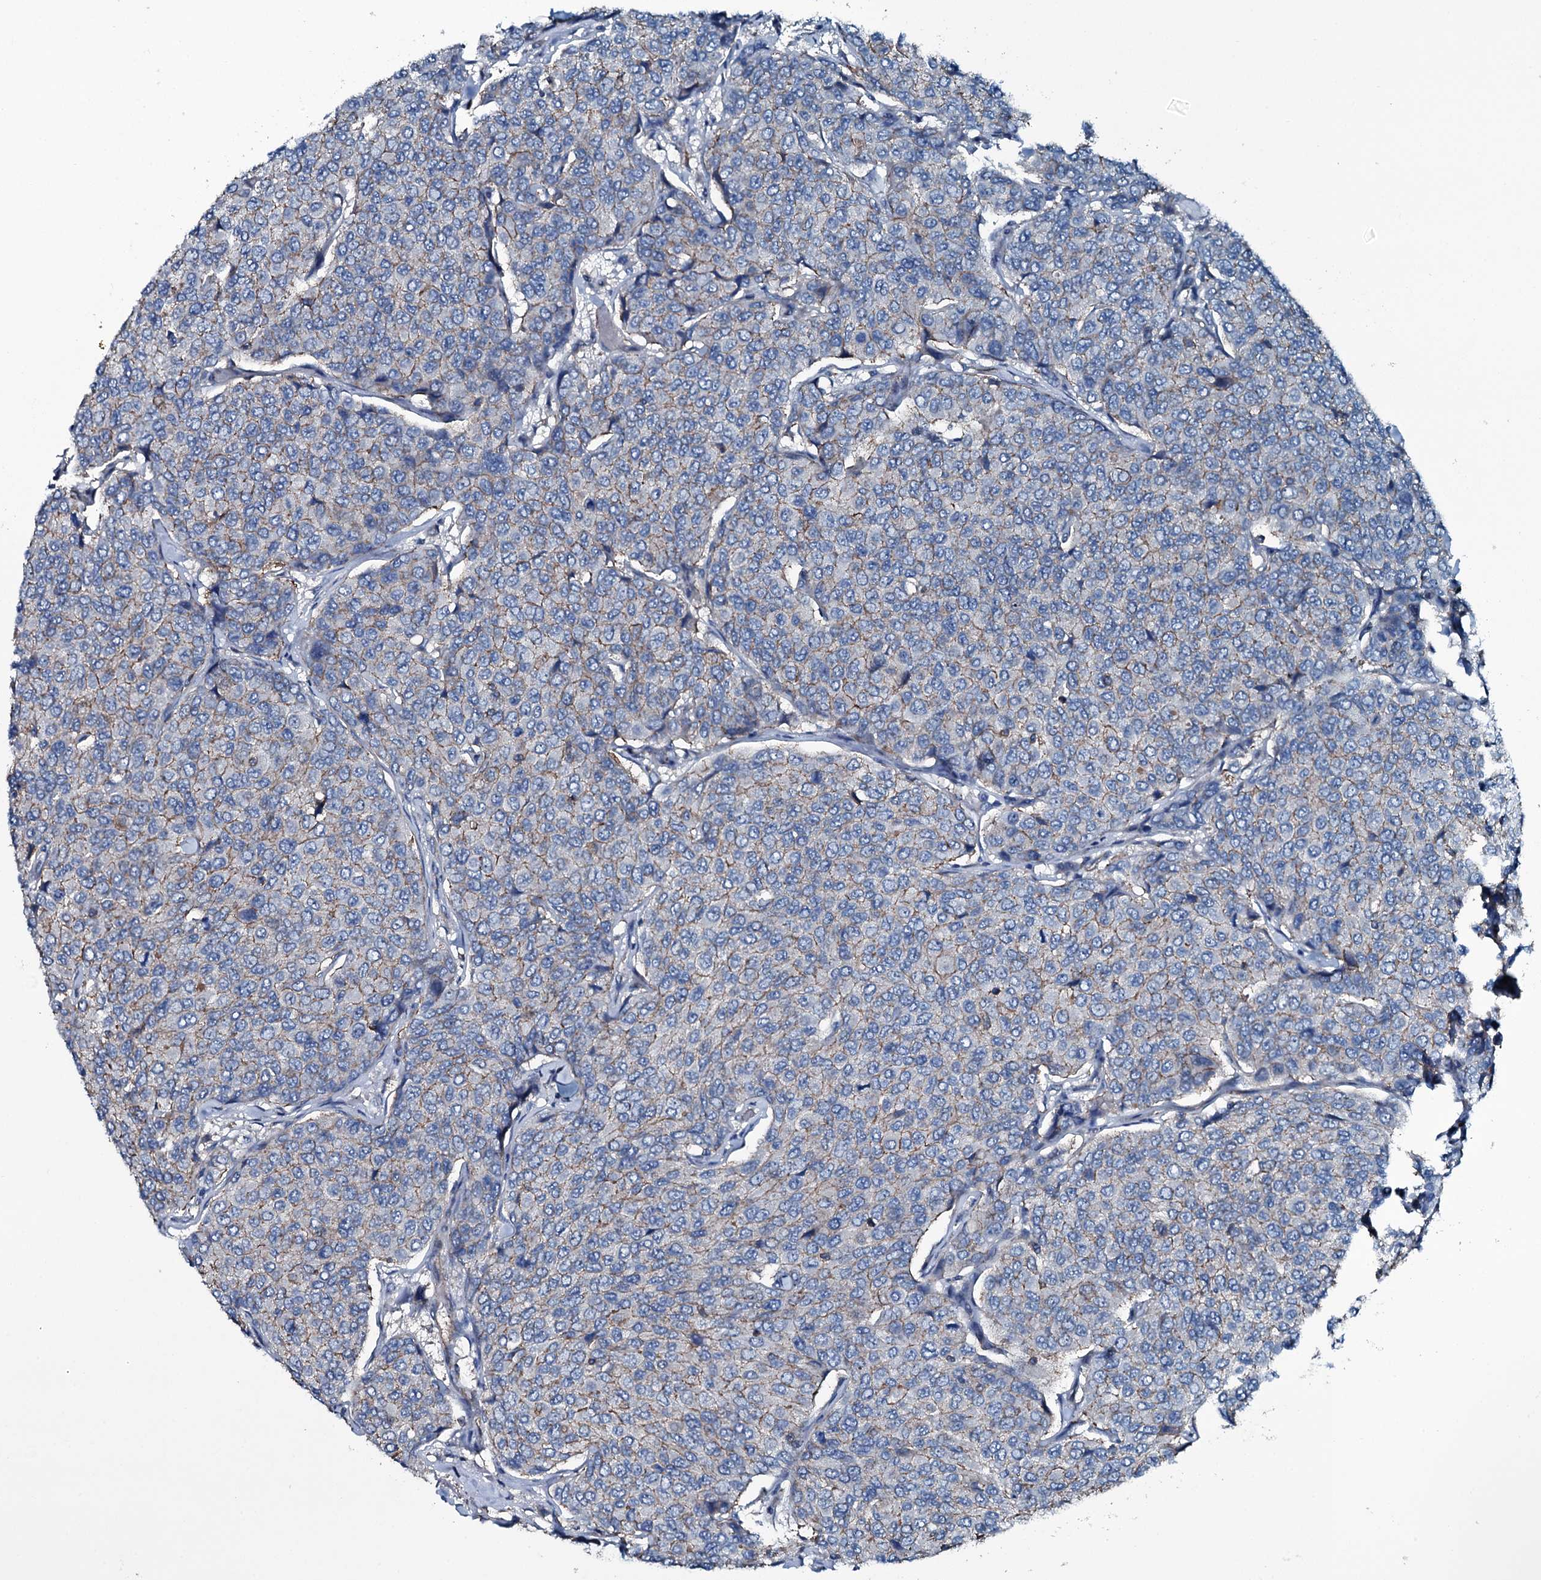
{"staining": {"intensity": "weak", "quantity": "<25%", "location": "cytoplasmic/membranous"}, "tissue": "breast cancer", "cell_type": "Tumor cells", "image_type": "cancer", "snomed": [{"axis": "morphology", "description": "Duct carcinoma"}, {"axis": "topography", "description": "Breast"}], "caption": "Immunohistochemical staining of breast intraductal carcinoma exhibits no significant expression in tumor cells.", "gene": "SLC25A38", "patient": {"sex": "female", "age": 55}}